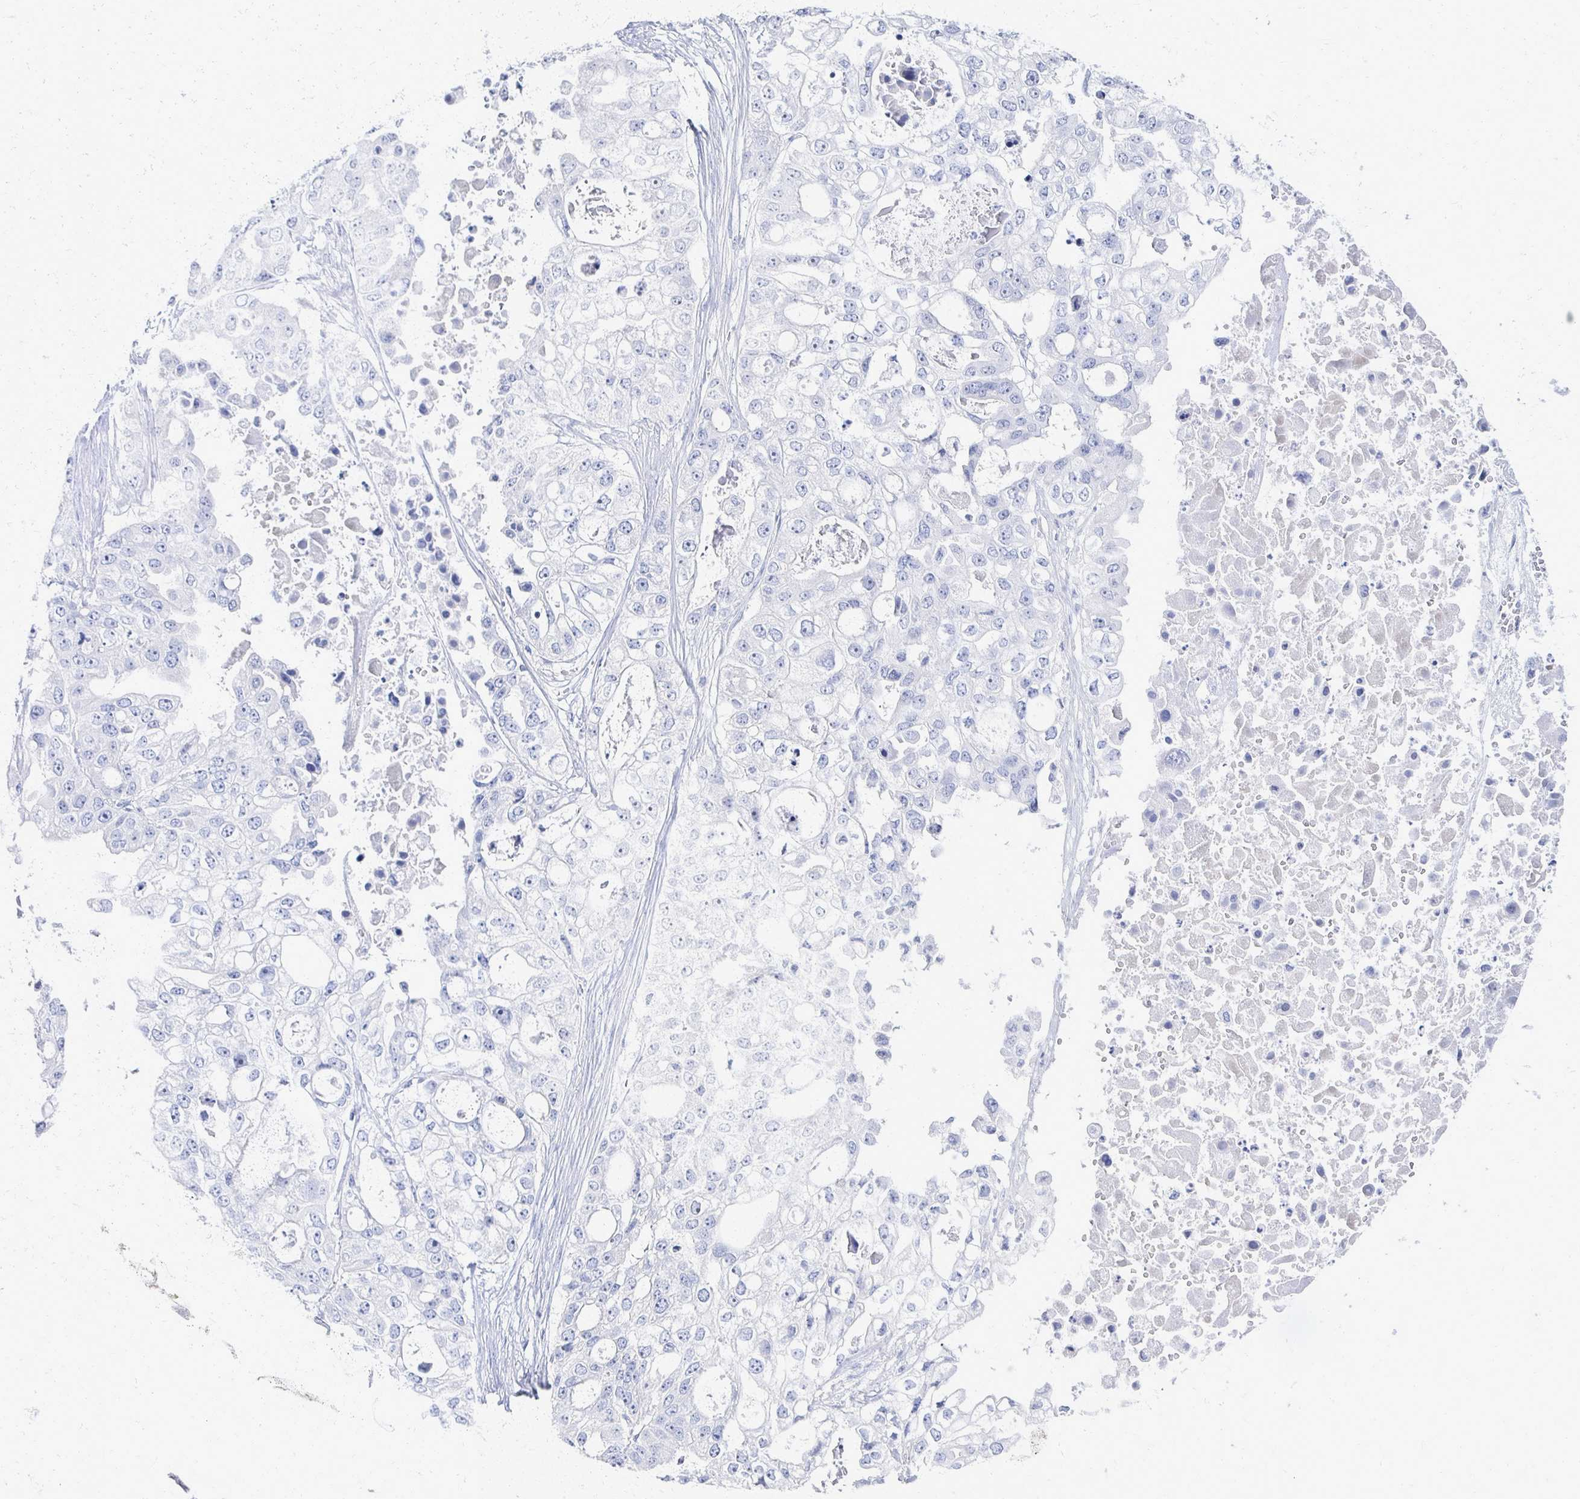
{"staining": {"intensity": "negative", "quantity": "none", "location": "none"}, "tissue": "ovarian cancer", "cell_type": "Tumor cells", "image_type": "cancer", "snomed": [{"axis": "morphology", "description": "Cystadenocarcinoma, serous, NOS"}, {"axis": "topography", "description": "Ovary"}], "caption": "A histopathology image of human ovarian serous cystadenocarcinoma is negative for staining in tumor cells.", "gene": "PRR20A", "patient": {"sex": "female", "age": 56}}